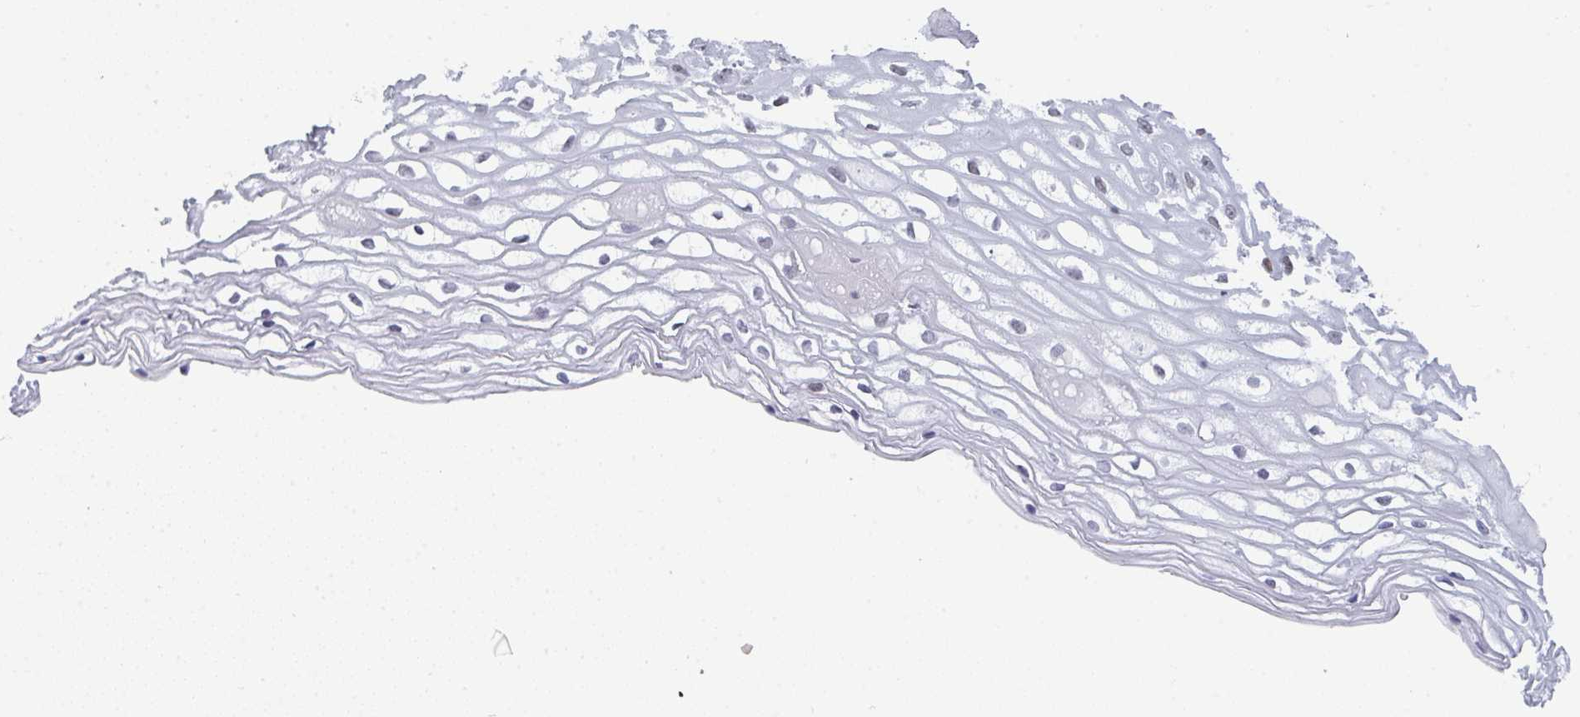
{"staining": {"intensity": "moderate", "quantity": "25%-75%", "location": "nuclear"}, "tissue": "cervix", "cell_type": "Glandular cells", "image_type": "normal", "snomed": [{"axis": "morphology", "description": "Normal tissue, NOS"}, {"axis": "topography", "description": "Cervix"}], "caption": "A brown stain highlights moderate nuclear positivity of a protein in glandular cells of benign human cervix.", "gene": "ATF1", "patient": {"sex": "female", "age": 36}}